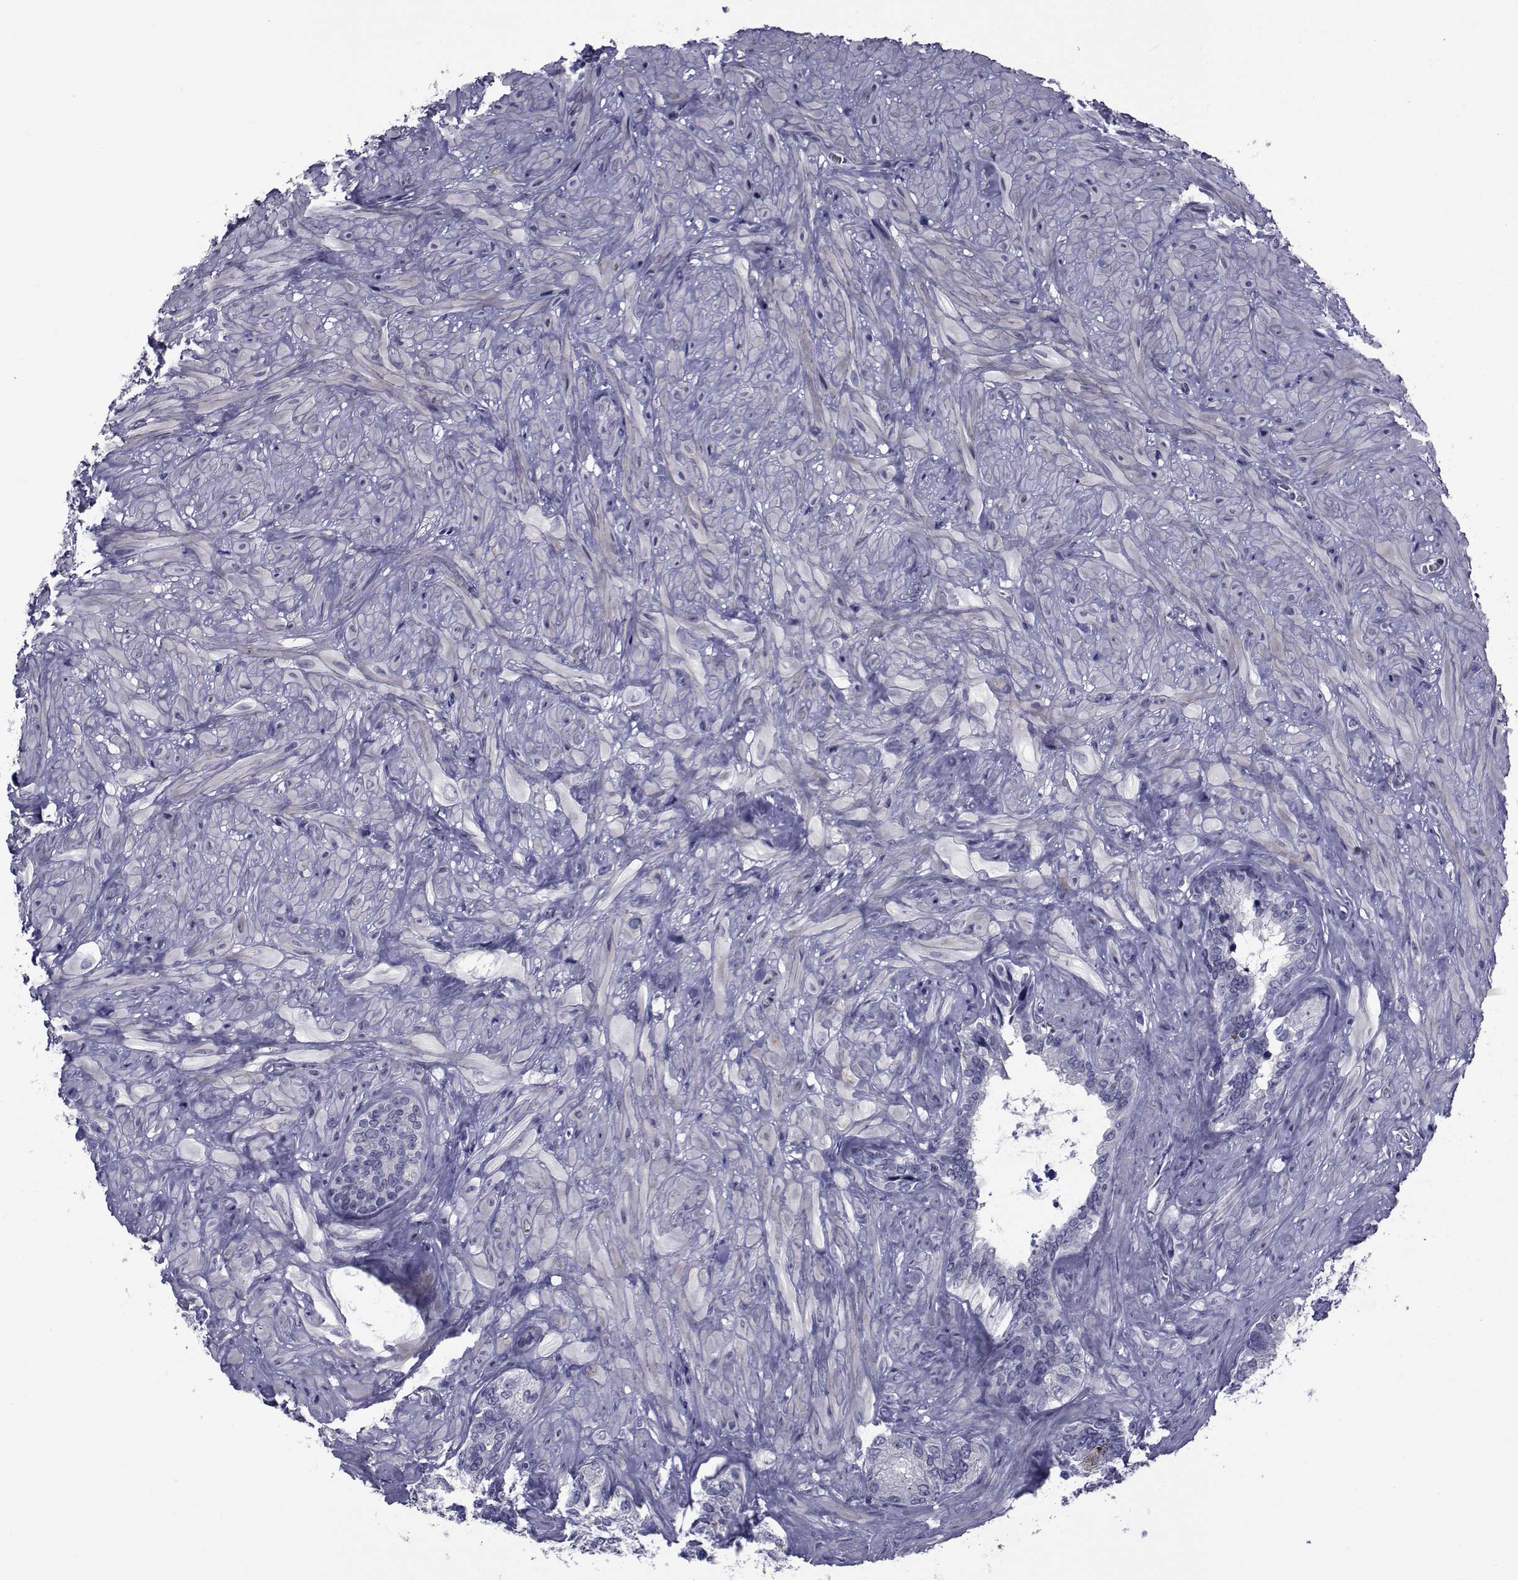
{"staining": {"intensity": "negative", "quantity": "none", "location": "none"}, "tissue": "seminal vesicle", "cell_type": "Glandular cells", "image_type": "normal", "snomed": [{"axis": "morphology", "description": "Normal tissue, NOS"}, {"axis": "topography", "description": "Seminal veicle"}], "caption": "Immunohistochemical staining of unremarkable human seminal vesicle exhibits no significant positivity in glandular cells. Brightfield microscopy of immunohistochemistry (IHC) stained with DAB (3,3'-diaminobenzidine) (brown) and hematoxylin (blue), captured at high magnification.", "gene": "SEMA5B", "patient": {"sex": "male", "age": 72}}